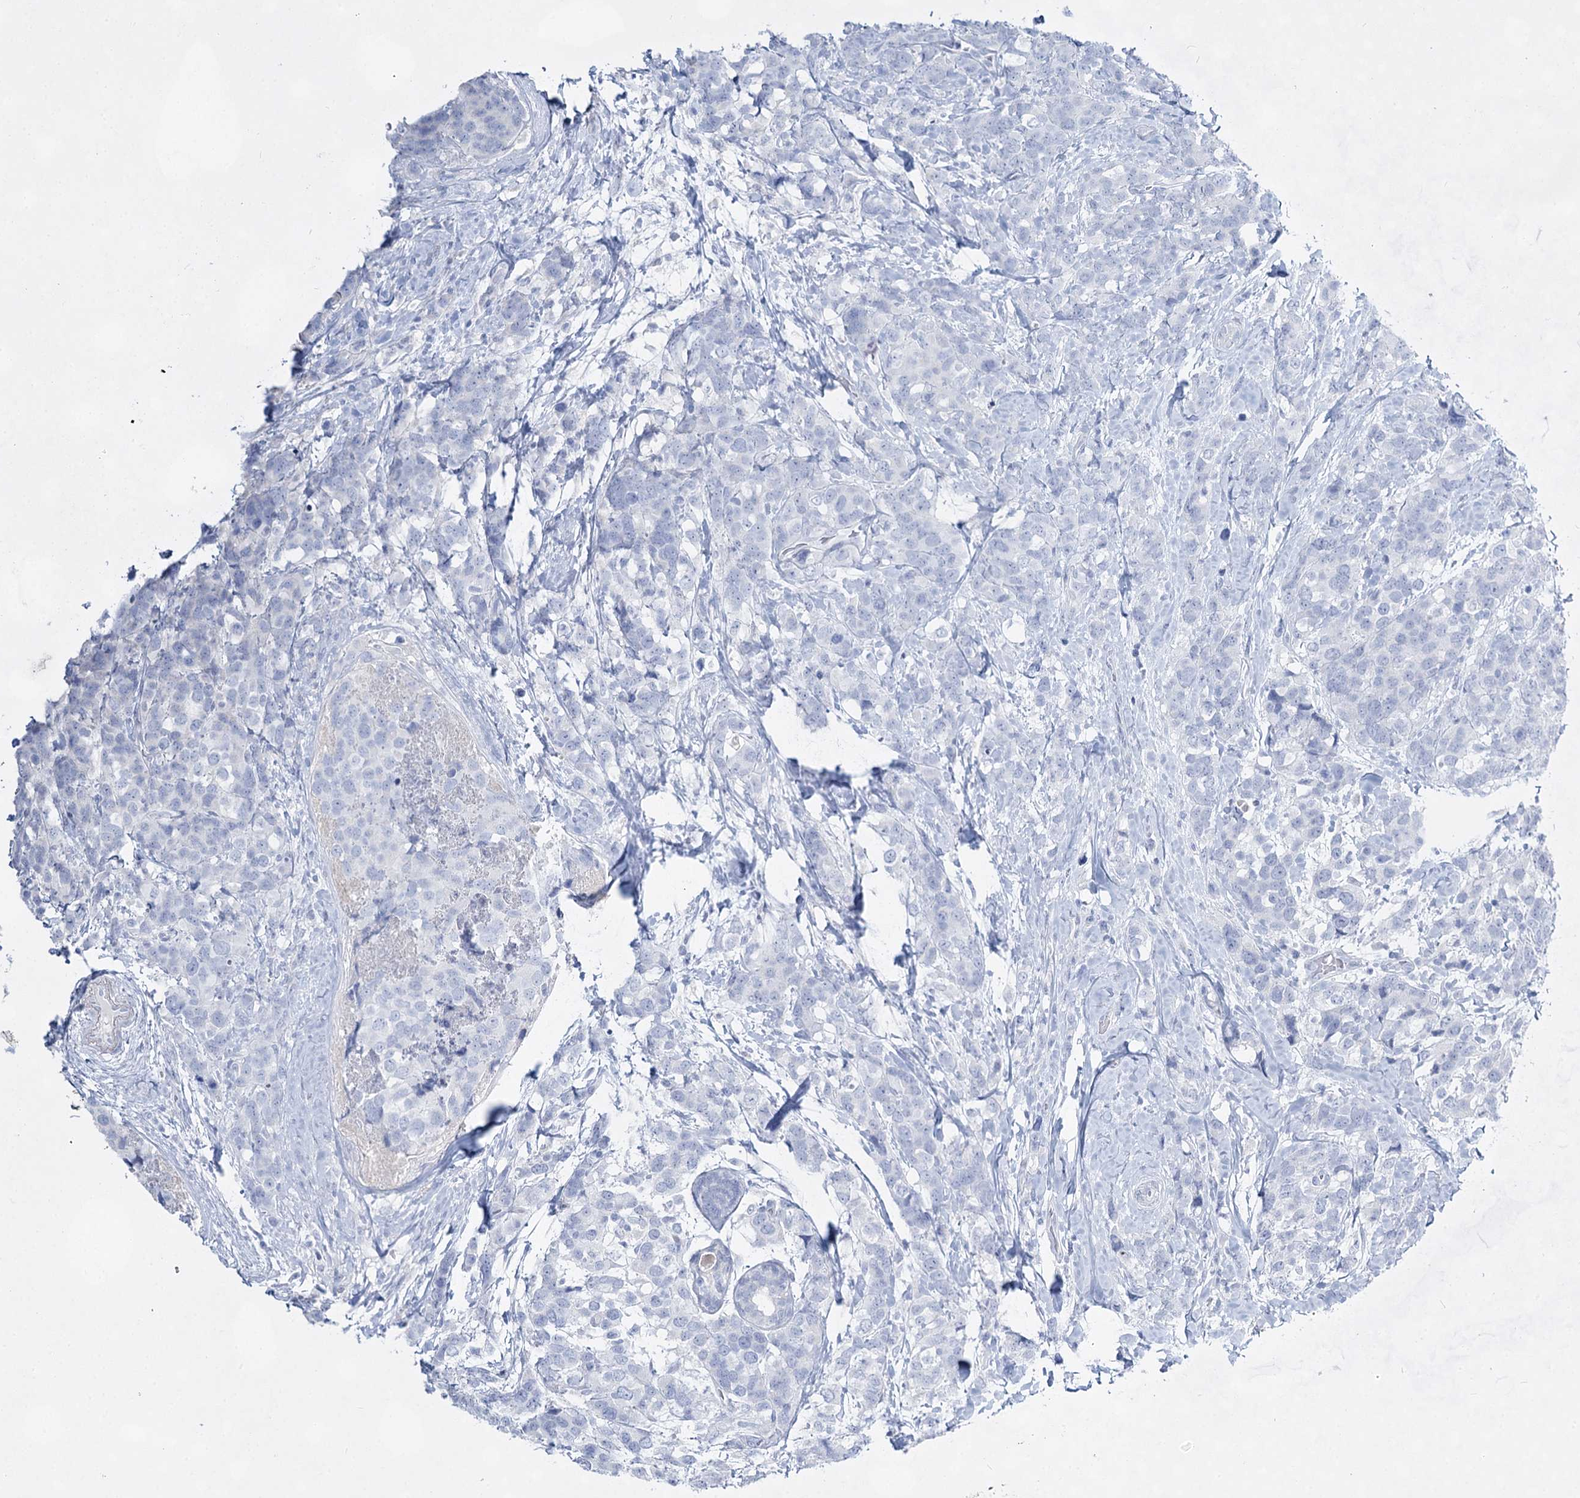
{"staining": {"intensity": "negative", "quantity": "none", "location": "none"}, "tissue": "breast cancer", "cell_type": "Tumor cells", "image_type": "cancer", "snomed": [{"axis": "morphology", "description": "Lobular carcinoma"}, {"axis": "topography", "description": "Breast"}], "caption": "This image is of breast cancer stained with IHC to label a protein in brown with the nuclei are counter-stained blue. There is no staining in tumor cells.", "gene": "SLC17A2", "patient": {"sex": "female", "age": 59}}